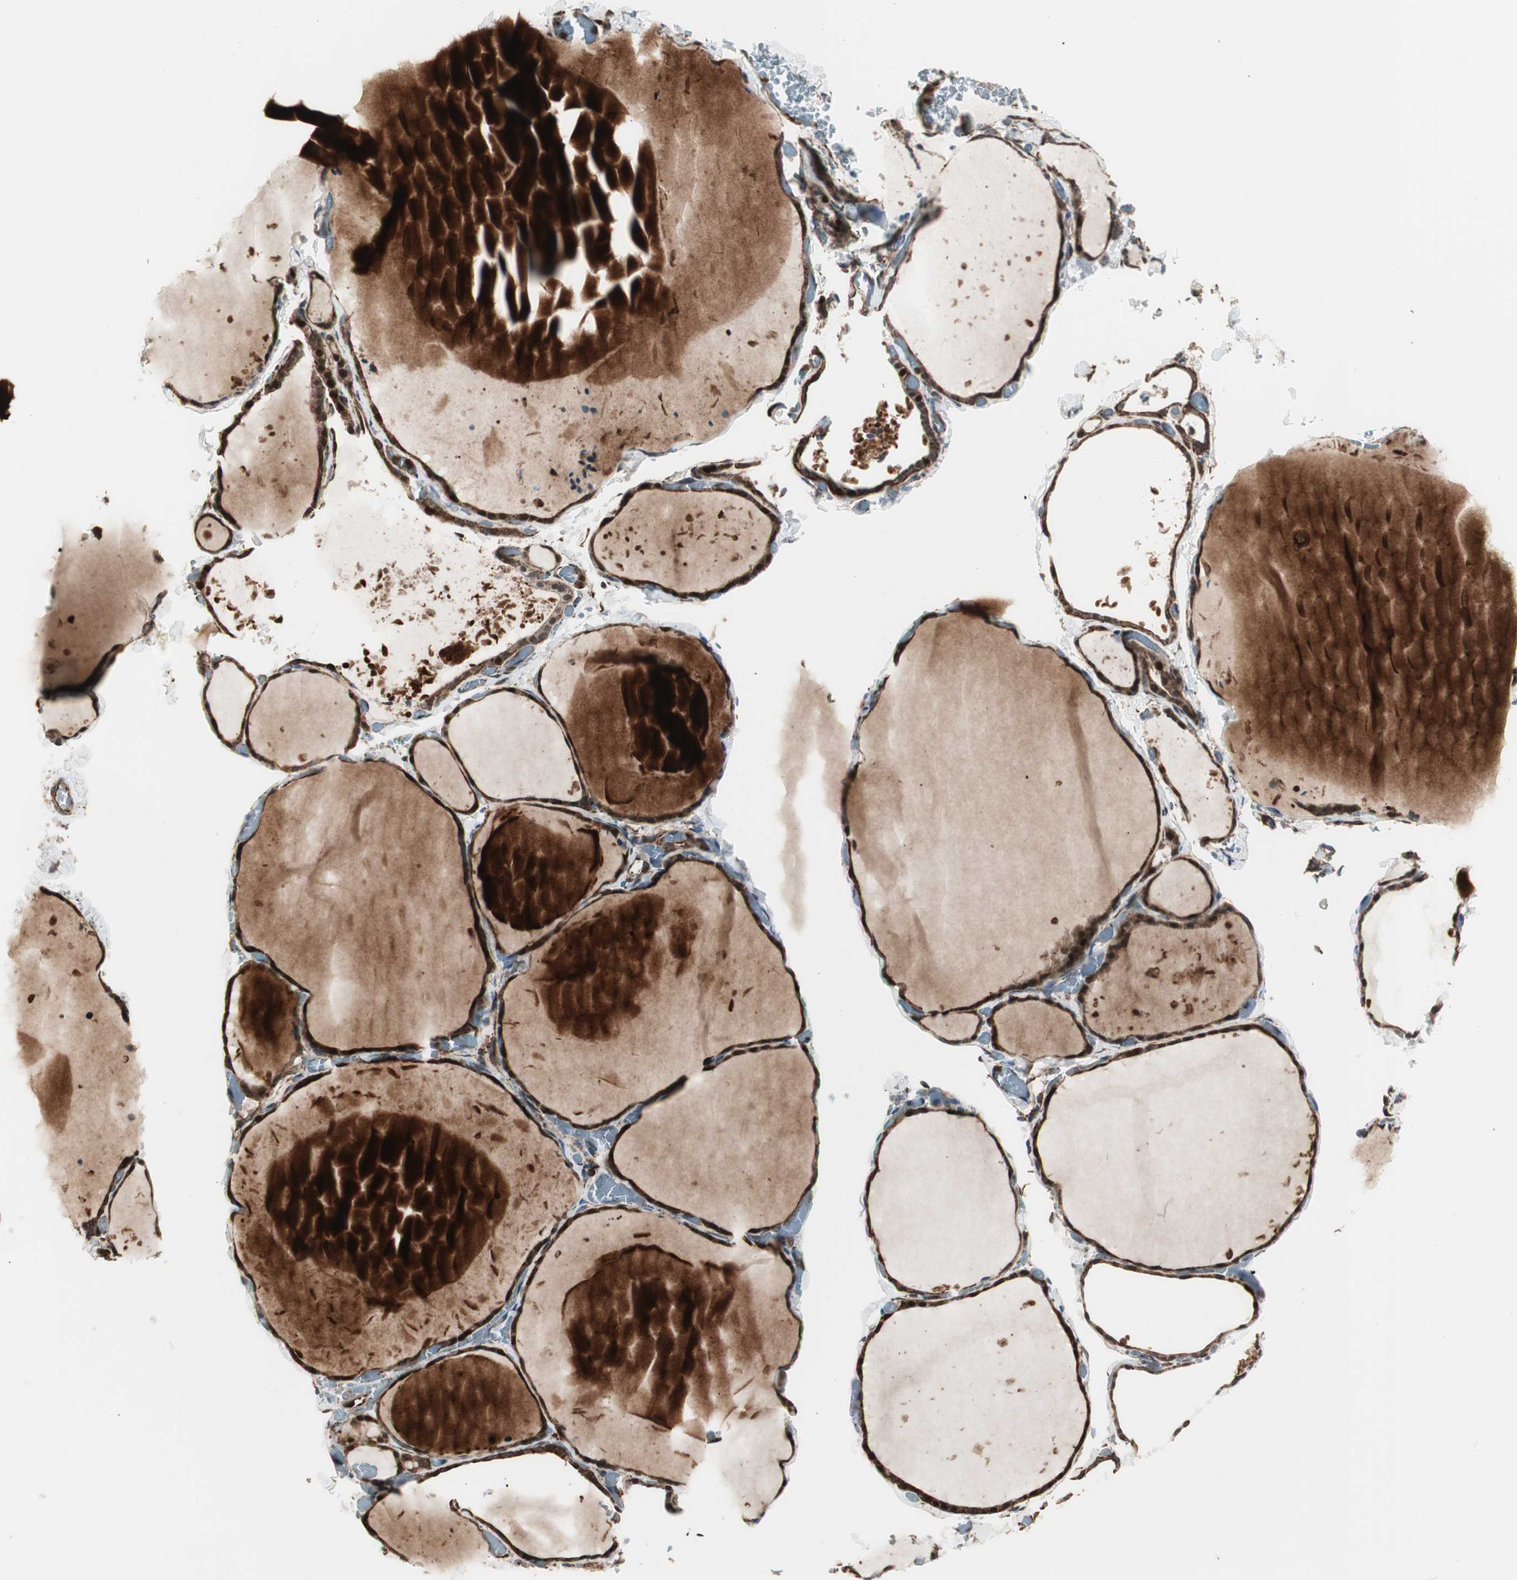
{"staining": {"intensity": "moderate", "quantity": ">75%", "location": "cytoplasmic/membranous"}, "tissue": "thyroid gland", "cell_type": "Glandular cells", "image_type": "normal", "snomed": [{"axis": "morphology", "description": "Normal tissue, NOS"}, {"axis": "topography", "description": "Thyroid gland"}], "caption": "IHC (DAB (3,3'-diaminobenzidine)) staining of normal human thyroid gland displays moderate cytoplasmic/membranous protein positivity in about >75% of glandular cells.", "gene": "MAD2L2", "patient": {"sex": "female", "age": 22}}